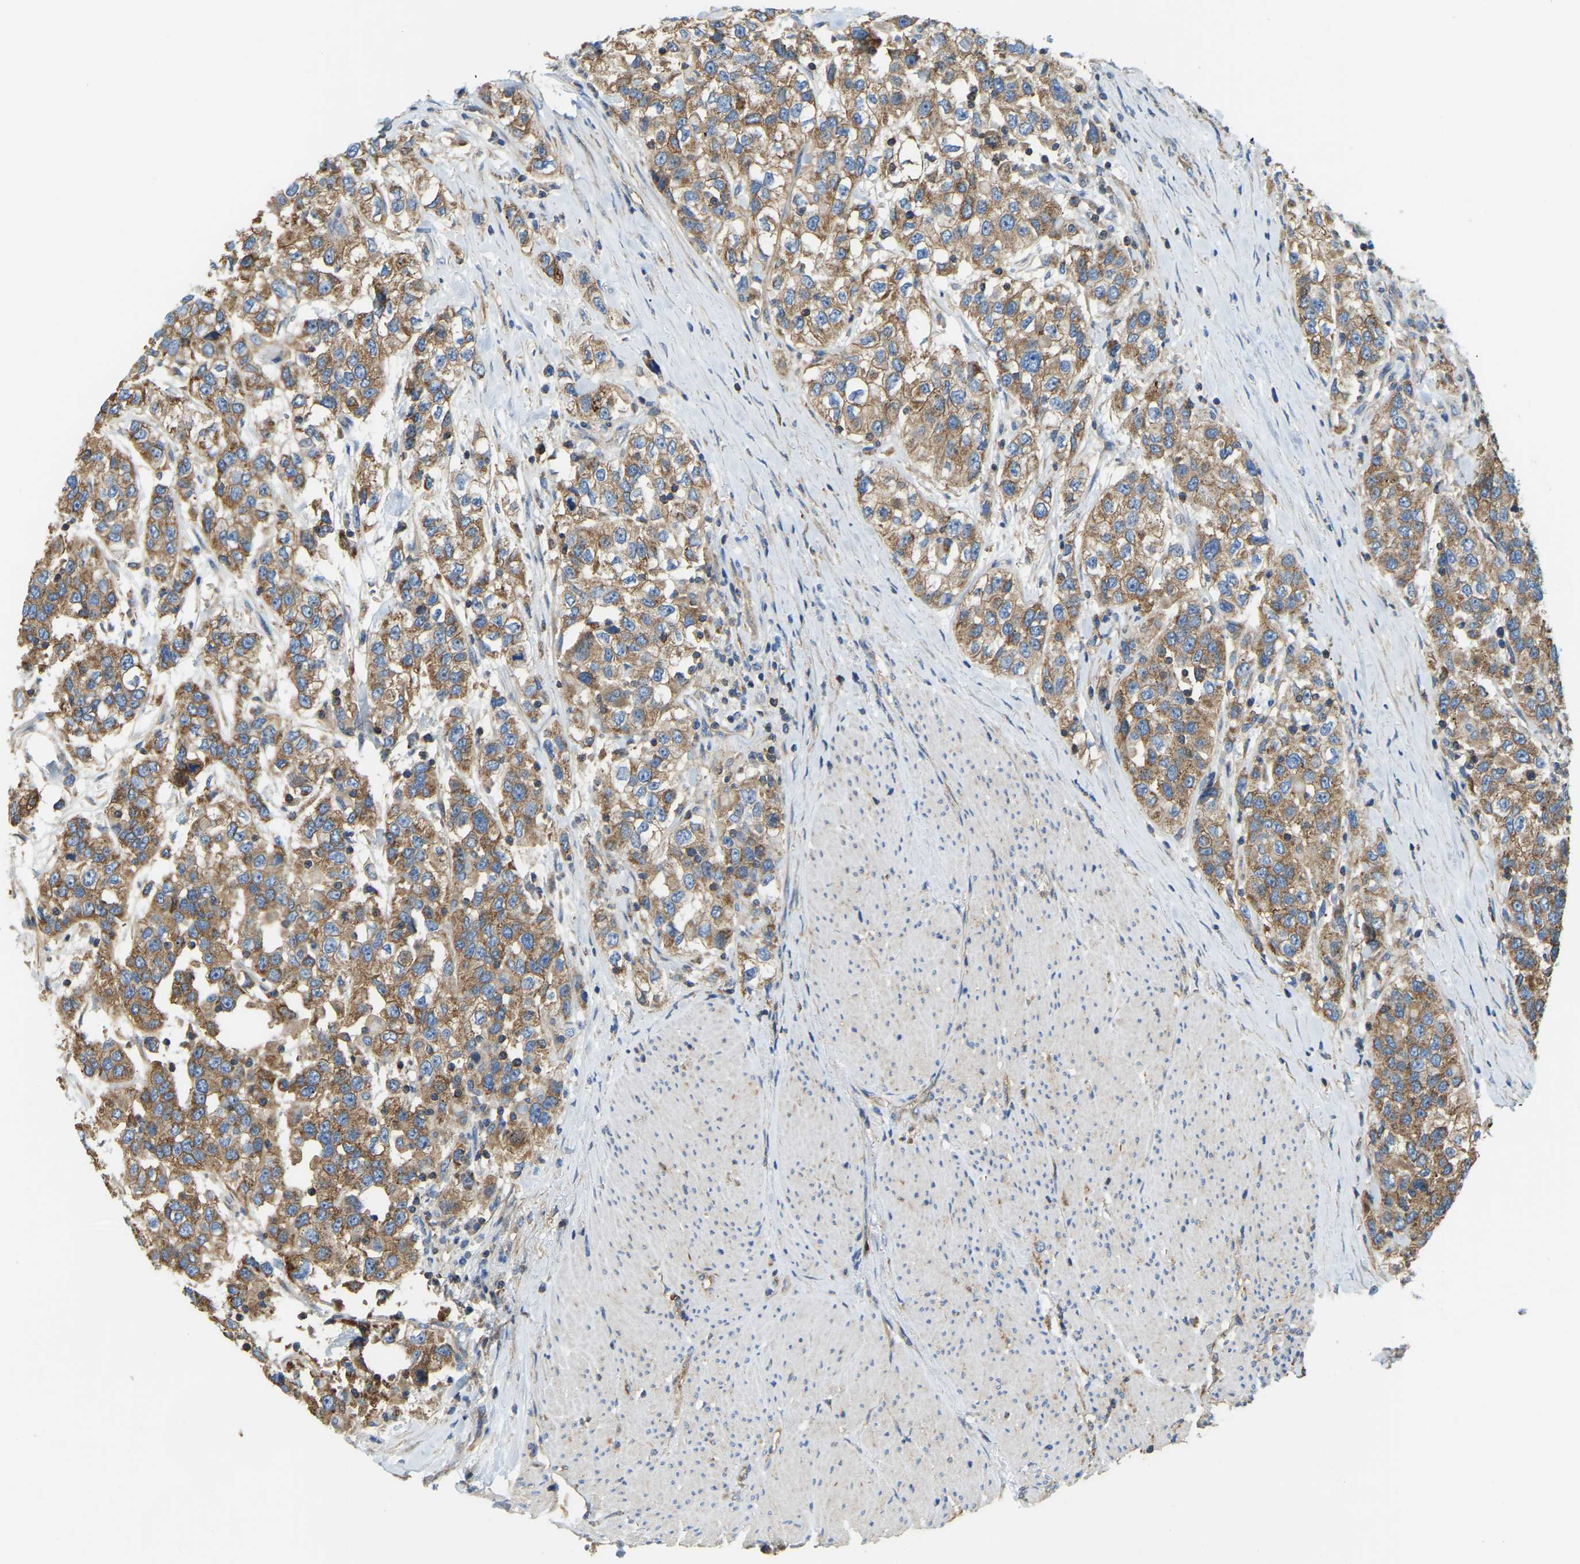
{"staining": {"intensity": "moderate", "quantity": ">75%", "location": "cytoplasmic/membranous"}, "tissue": "urothelial cancer", "cell_type": "Tumor cells", "image_type": "cancer", "snomed": [{"axis": "morphology", "description": "Urothelial carcinoma, High grade"}, {"axis": "topography", "description": "Urinary bladder"}], "caption": "Protein expression analysis of human urothelial carcinoma (high-grade) reveals moderate cytoplasmic/membranous positivity in approximately >75% of tumor cells.", "gene": "AHNAK", "patient": {"sex": "female", "age": 80}}